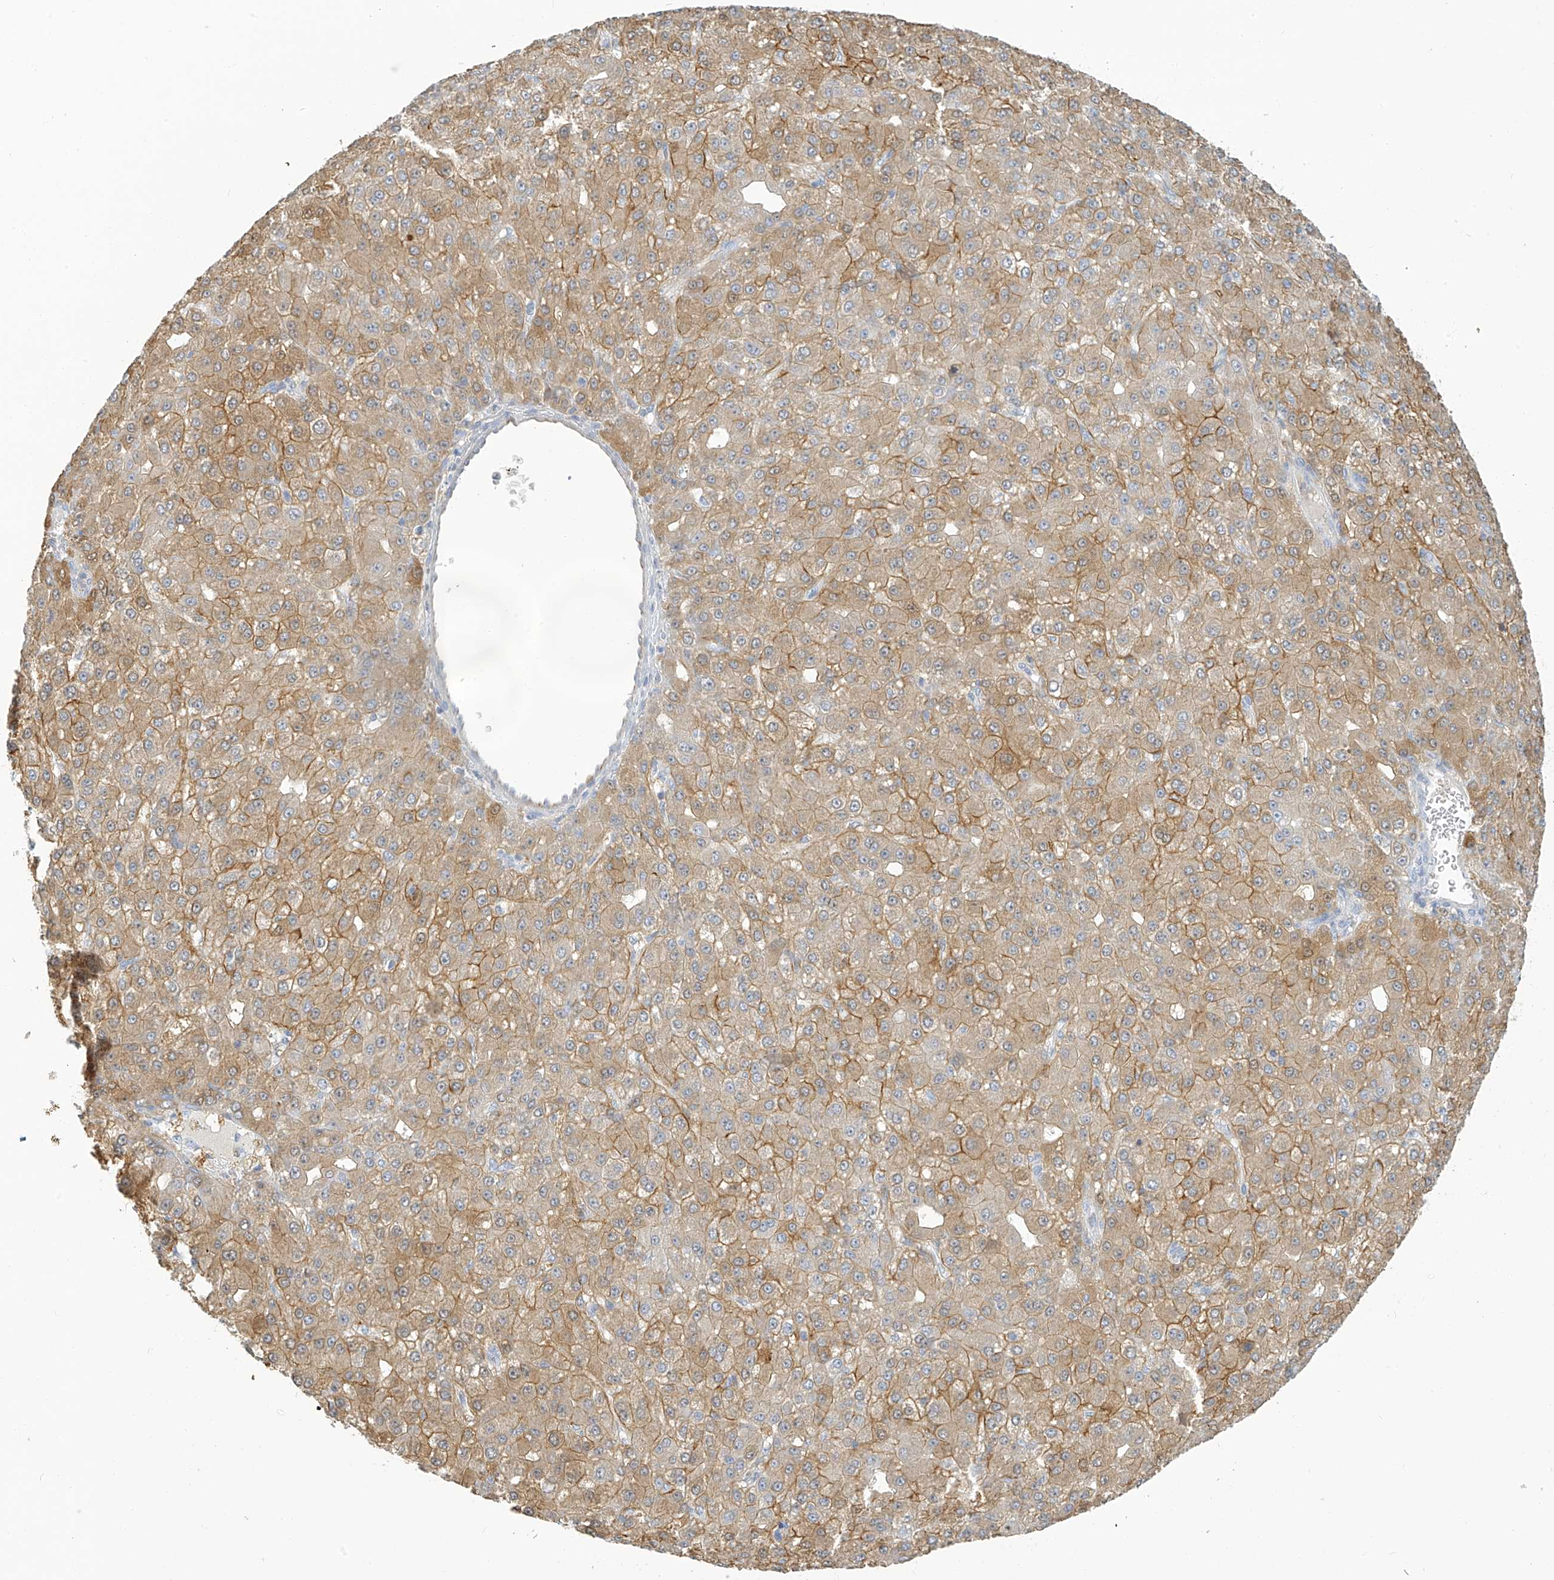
{"staining": {"intensity": "moderate", "quantity": ">75%", "location": "cytoplasmic/membranous"}, "tissue": "liver cancer", "cell_type": "Tumor cells", "image_type": "cancer", "snomed": [{"axis": "morphology", "description": "Carcinoma, Hepatocellular, NOS"}, {"axis": "topography", "description": "Liver"}], "caption": "This photomicrograph demonstrates immunohistochemistry (IHC) staining of human liver cancer, with medium moderate cytoplasmic/membranous expression in about >75% of tumor cells.", "gene": "SLC6A12", "patient": {"sex": "male", "age": 67}}